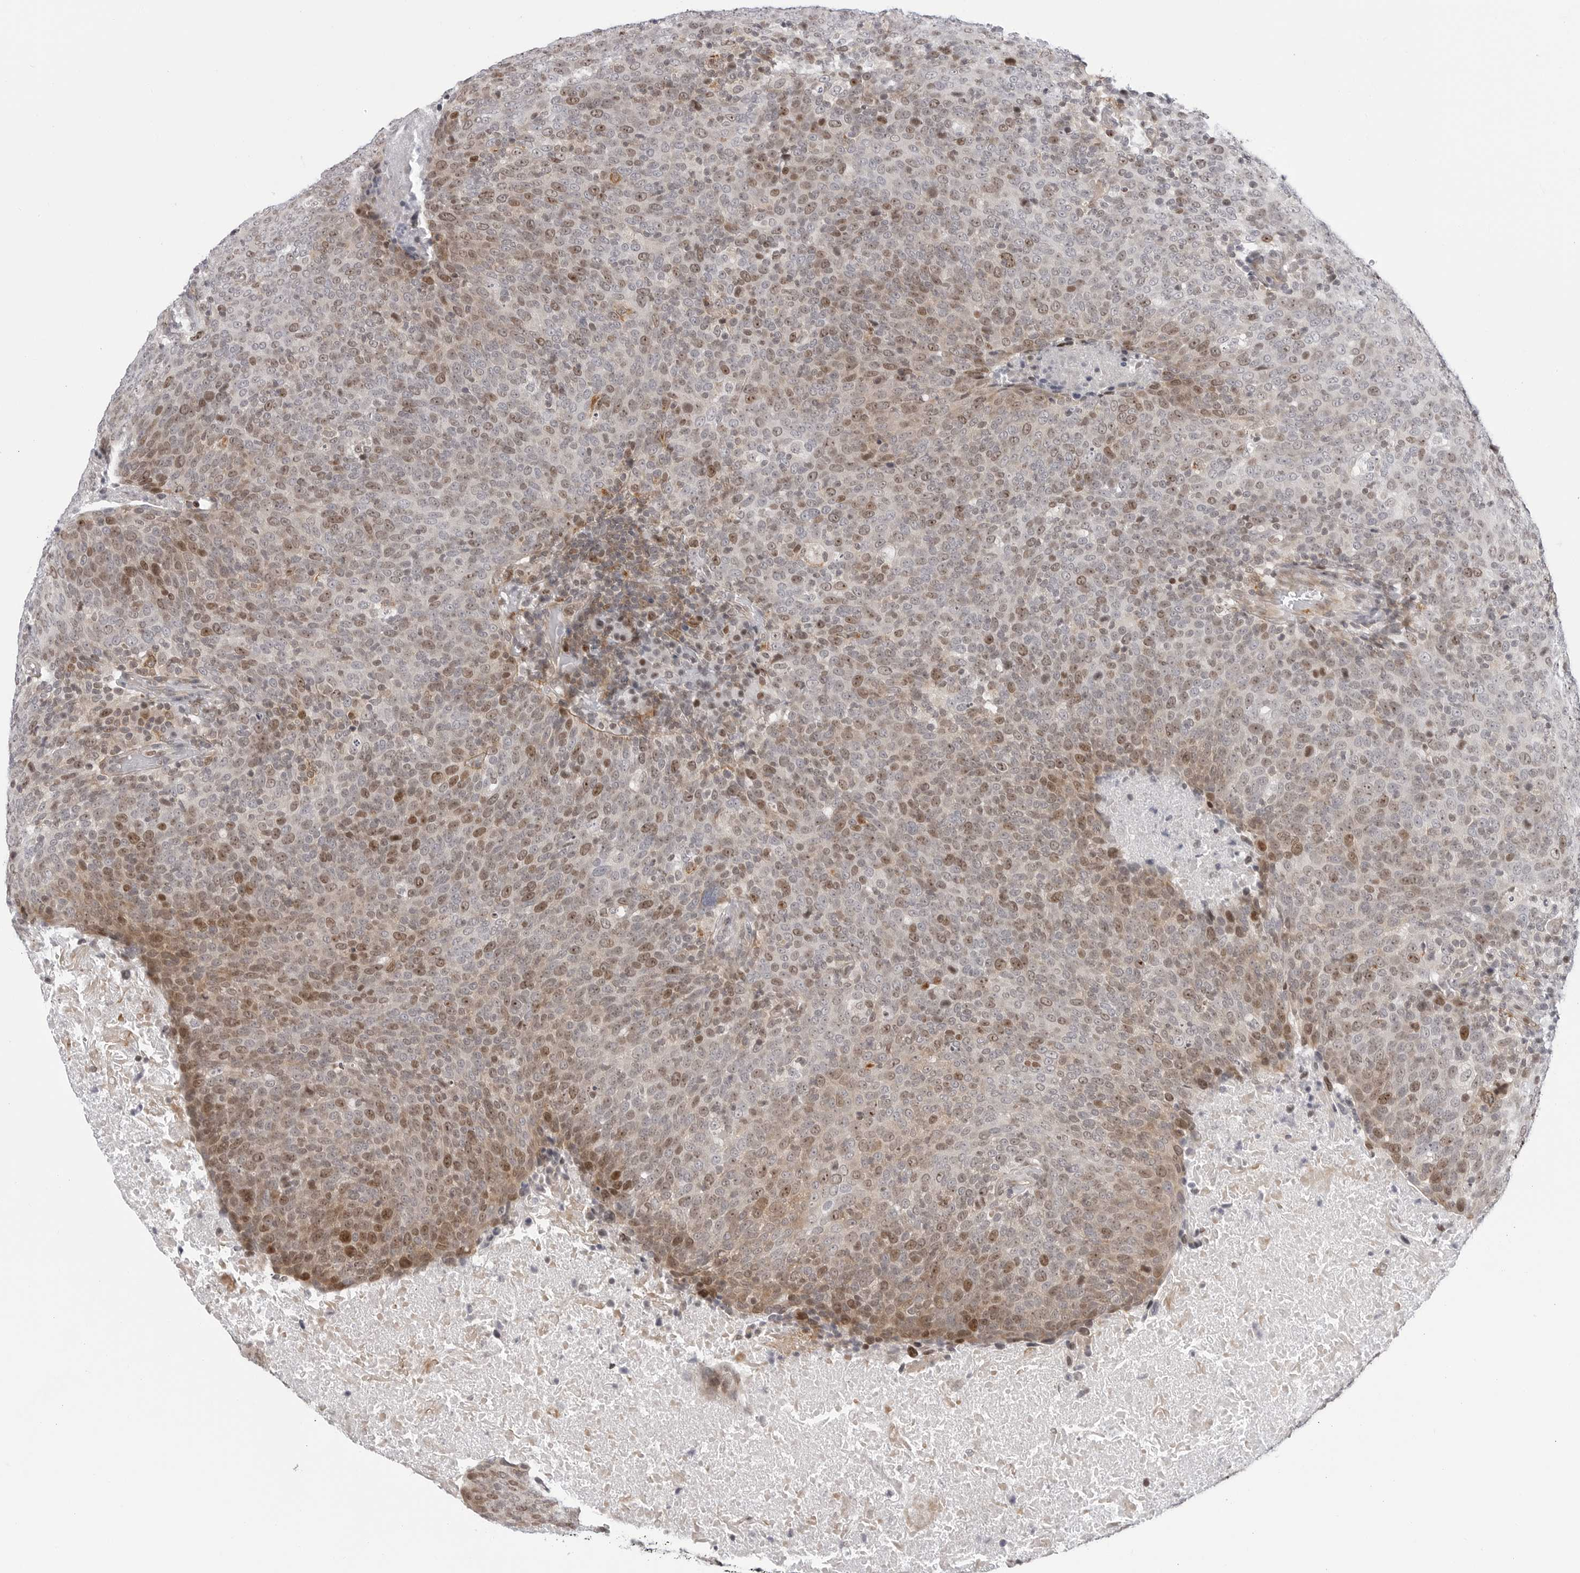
{"staining": {"intensity": "moderate", "quantity": ">75%", "location": "nuclear"}, "tissue": "head and neck cancer", "cell_type": "Tumor cells", "image_type": "cancer", "snomed": [{"axis": "morphology", "description": "Squamous cell carcinoma, NOS"}, {"axis": "morphology", "description": "Squamous cell carcinoma, metastatic, NOS"}, {"axis": "topography", "description": "Lymph node"}, {"axis": "topography", "description": "Head-Neck"}], "caption": "Tumor cells reveal moderate nuclear staining in approximately >75% of cells in head and neck cancer.", "gene": "FAM135B", "patient": {"sex": "male", "age": 62}}